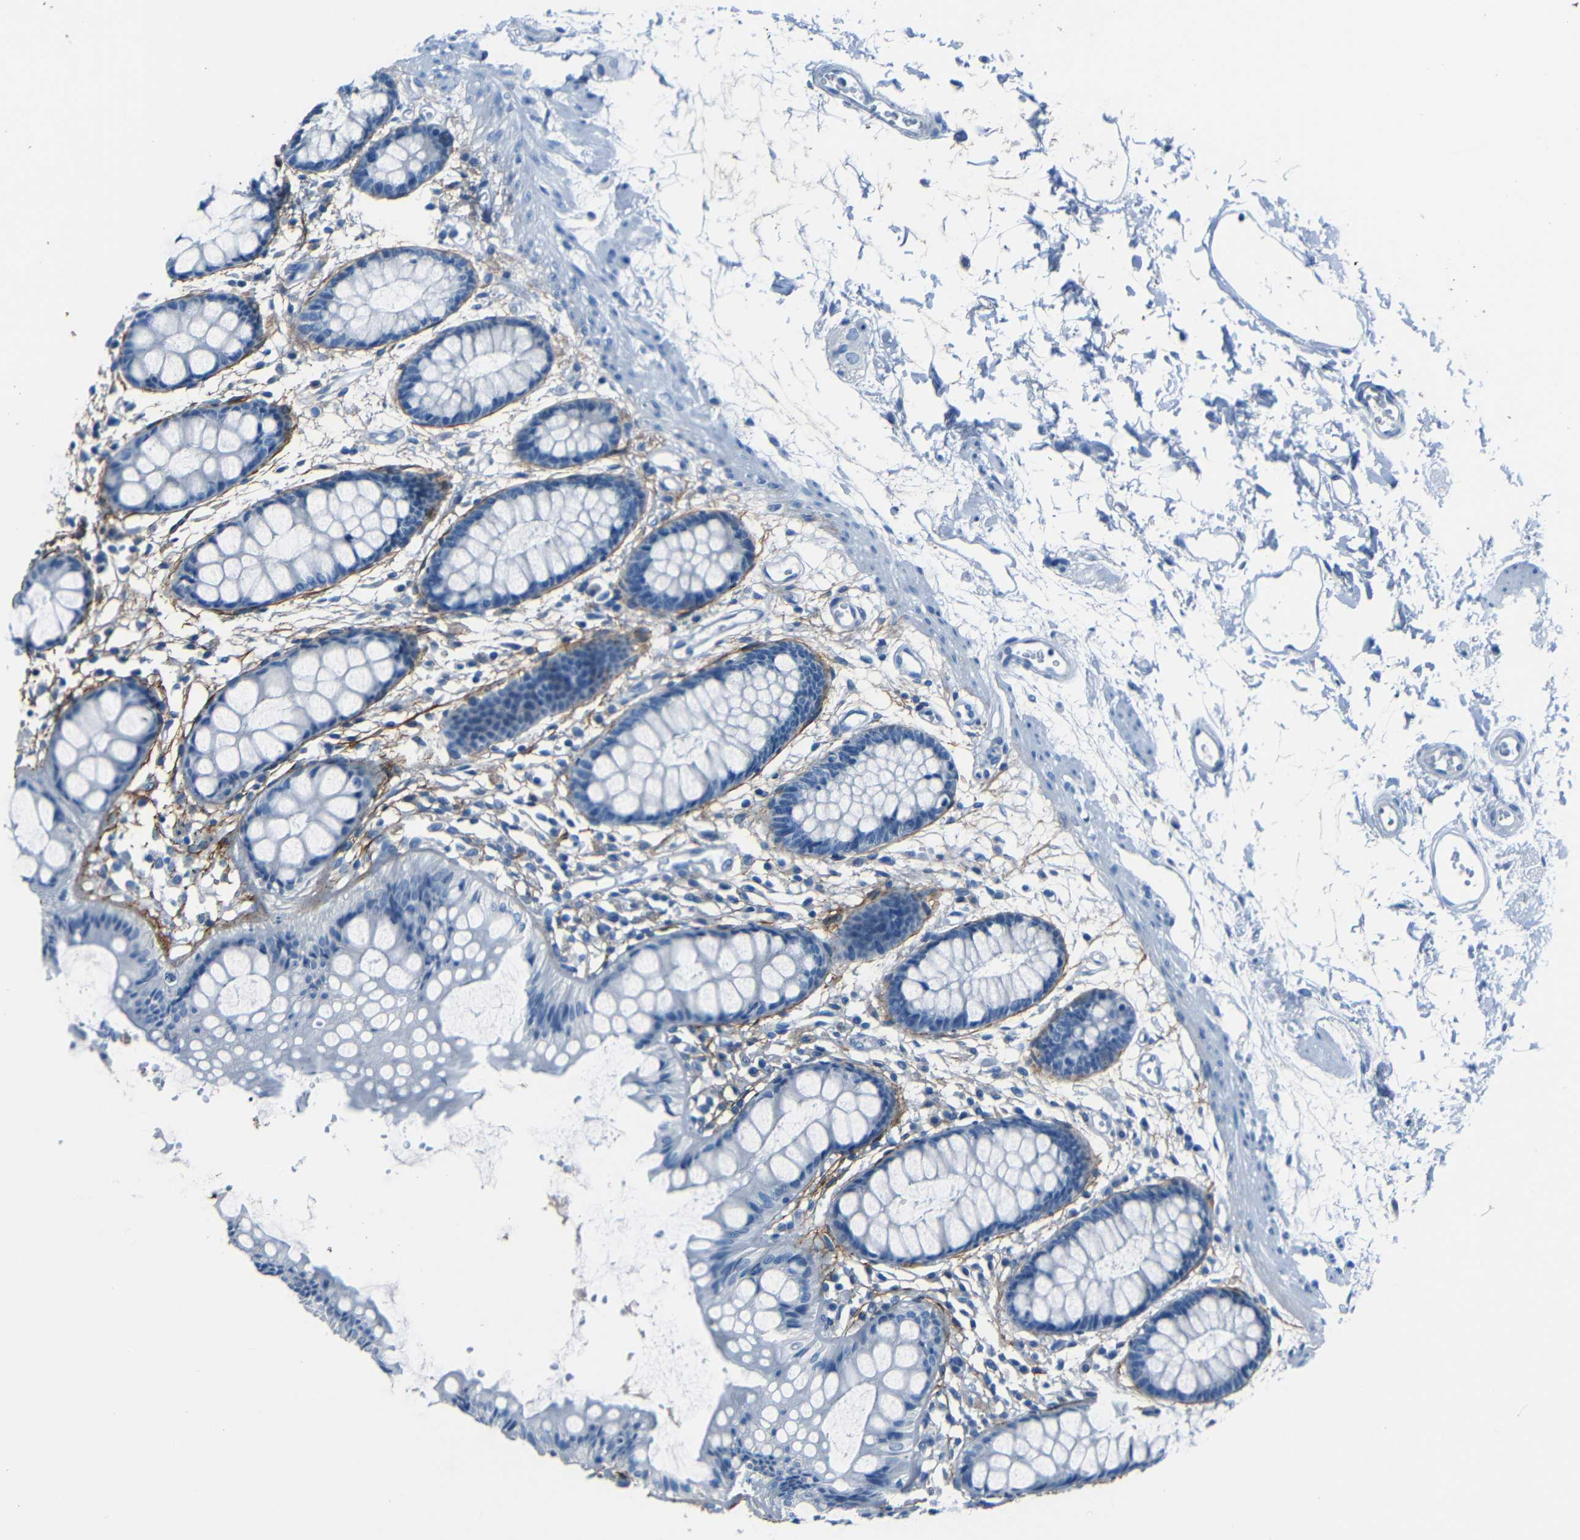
{"staining": {"intensity": "negative", "quantity": "none", "location": "none"}, "tissue": "rectum", "cell_type": "Glandular cells", "image_type": "normal", "snomed": [{"axis": "morphology", "description": "Normal tissue, NOS"}, {"axis": "topography", "description": "Rectum"}], "caption": "This is an immunohistochemistry (IHC) histopathology image of benign human rectum. There is no positivity in glandular cells.", "gene": "FBN2", "patient": {"sex": "female", "age": 66}}